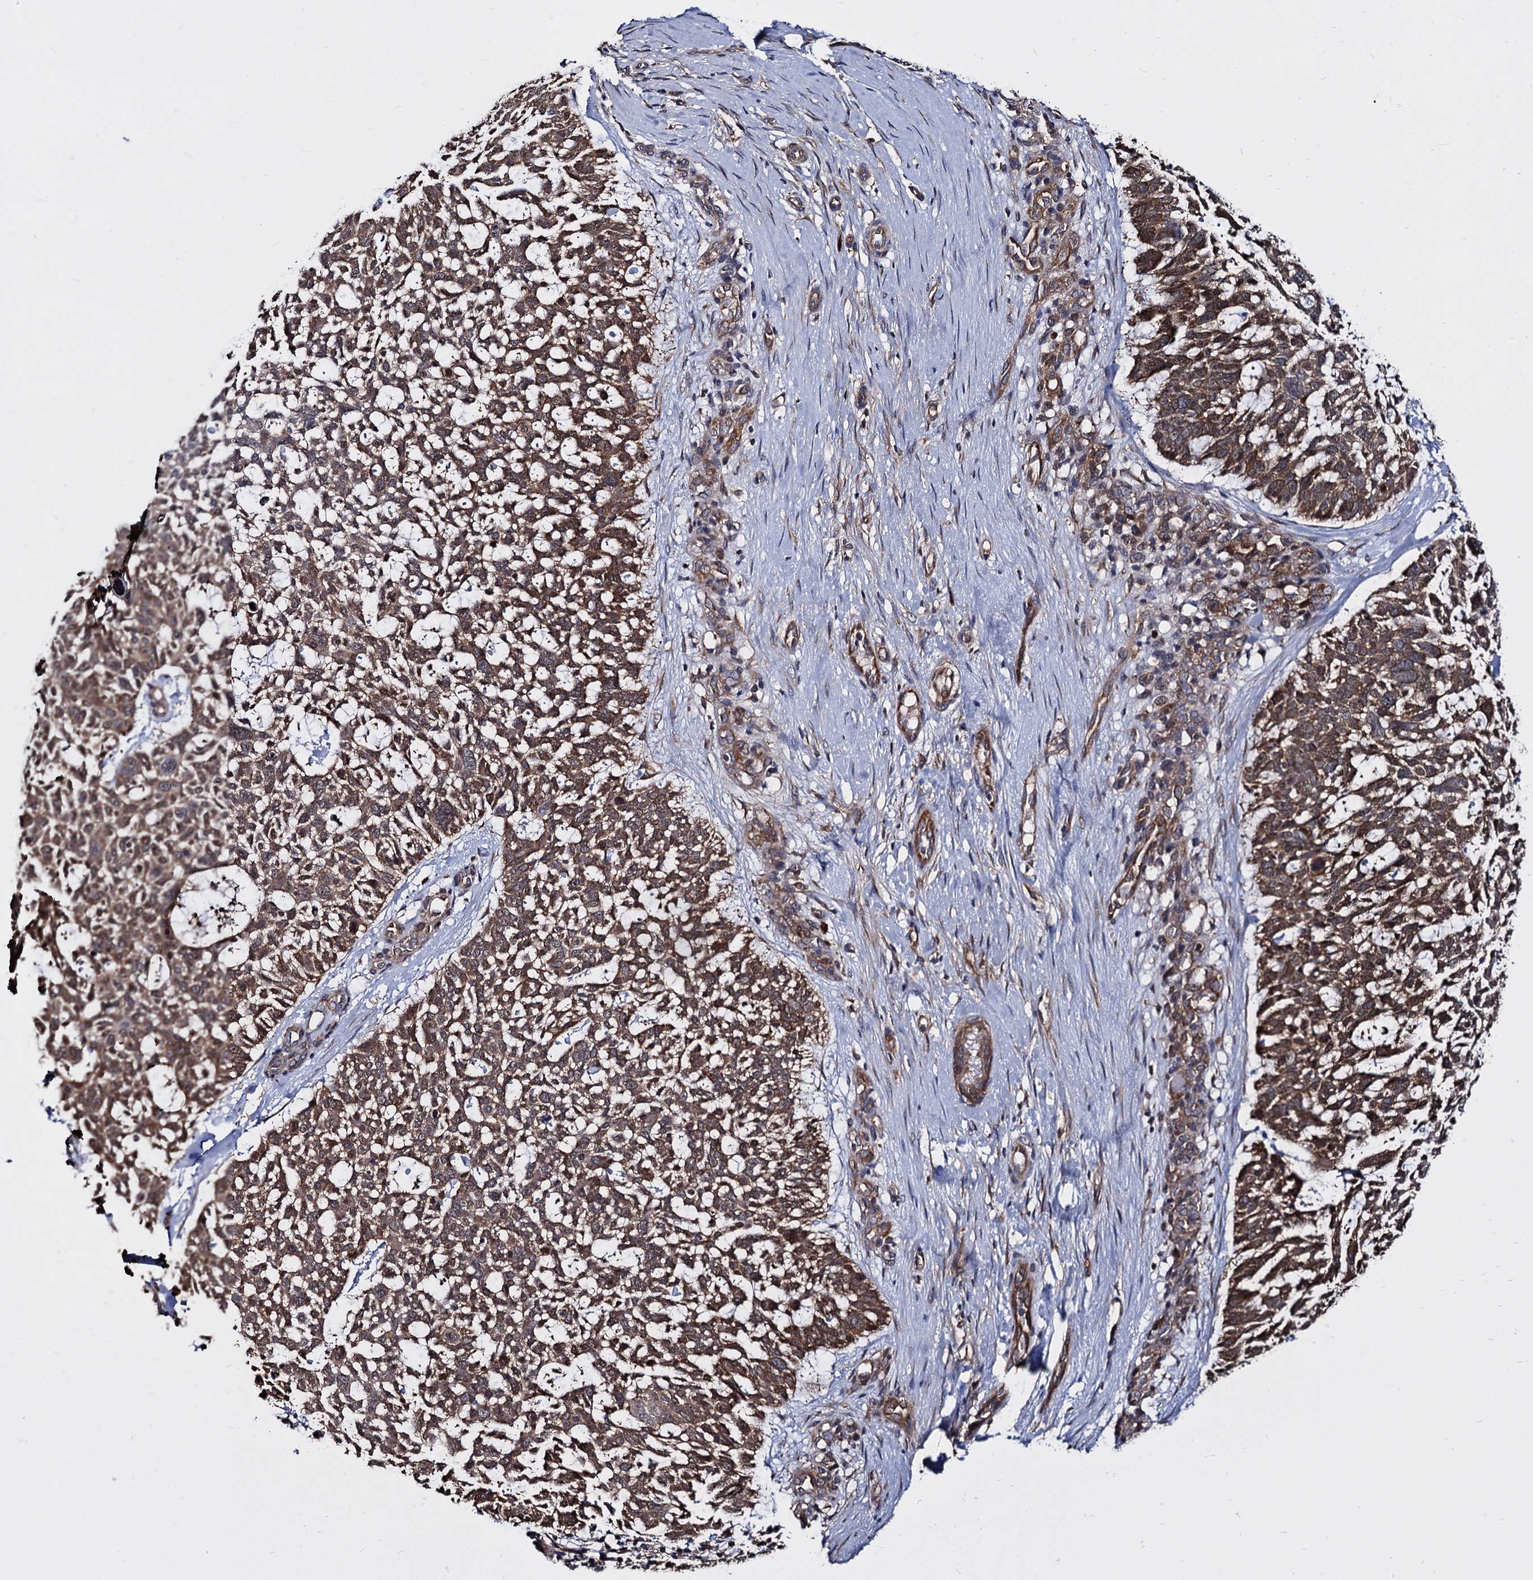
{"staining": {"intensity": "moderate", "quantity": ">75%", "location": "cytoplasmic/membranous"}, "tissue": "skin cancer", "cell_type": "Tumor cells", "image_type": "cancer", "snomed": [{"axis": "morphology", "description": "Basal cell carcinoma"}, {"axis": "topography", "description": "Skin"}], "caption": "IHC of skin cancer (basal cell carcinoma) displays medium levels of moderate cytoplasmic/membranous positivity in approximately >75% of tumor cells.", "gene": "NME1", "patient": {"sex": "male", "age": 88}}